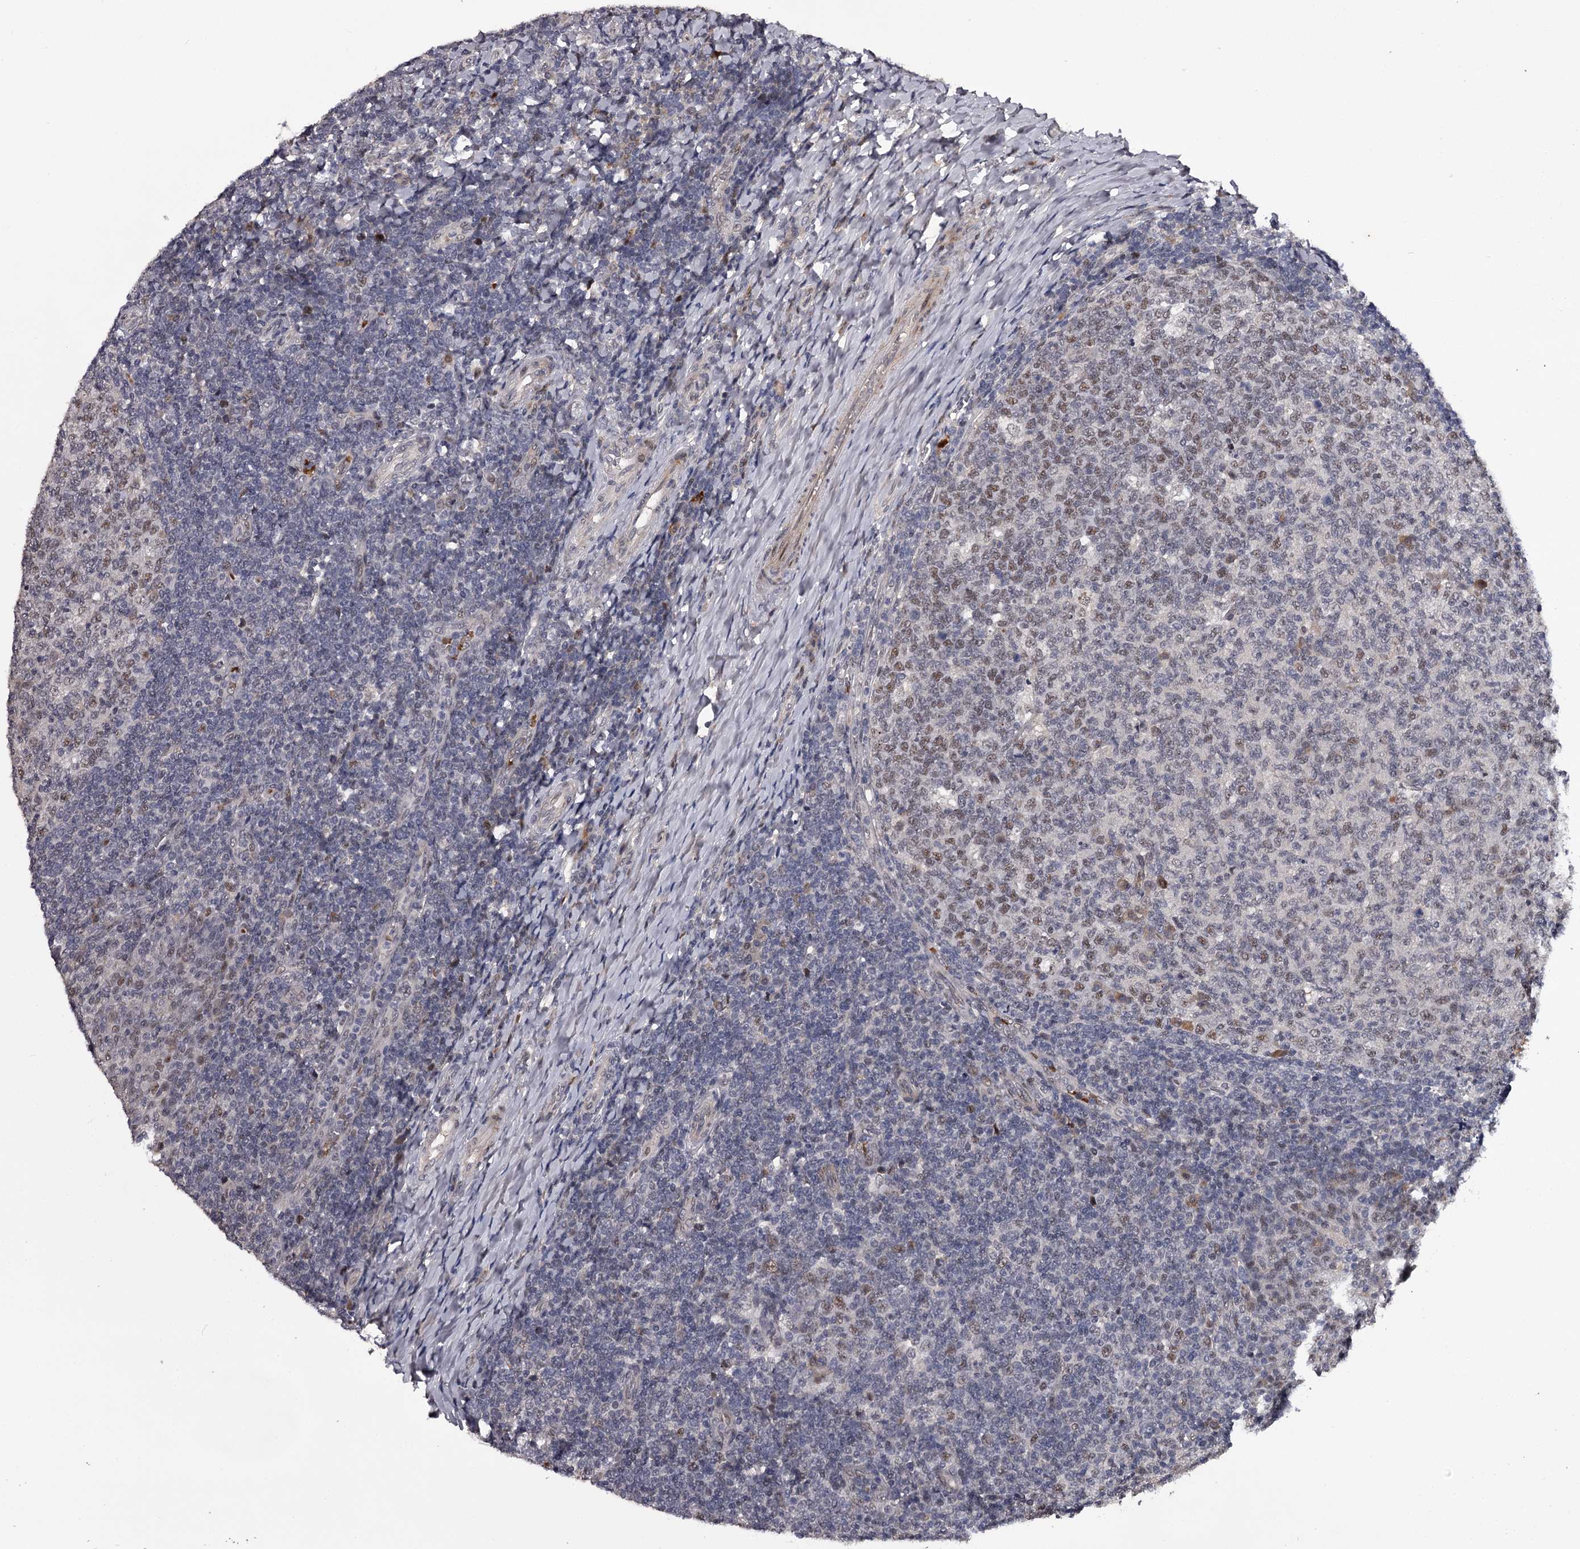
{"staining": {"intensity": "moderate", "quantity": "<25%", "location": "nuclear"}, "tissue": "tonsil", "cell_type": "Germinal center cells", "image_type": "normal", "snomed": [{"axis": "morphology", "description": "Normal tissue, NOS"}, {"axis": "topography", "description": "Tonsil"}], "caption": "A high-resolution histopathology image shows immunohistochemistry staining of benign tonsil, which shows moderate nuclear positivity in approximately <25% of germinal center cells. The protein of interest is stained brown, and the nuclei are stained in blue (DAB (3,3'-diaminobenzidine) IHC with brightfield microscopy, high magnification).", "gene": "RNF44", "patient": {"sex": "female", "age": 19}}